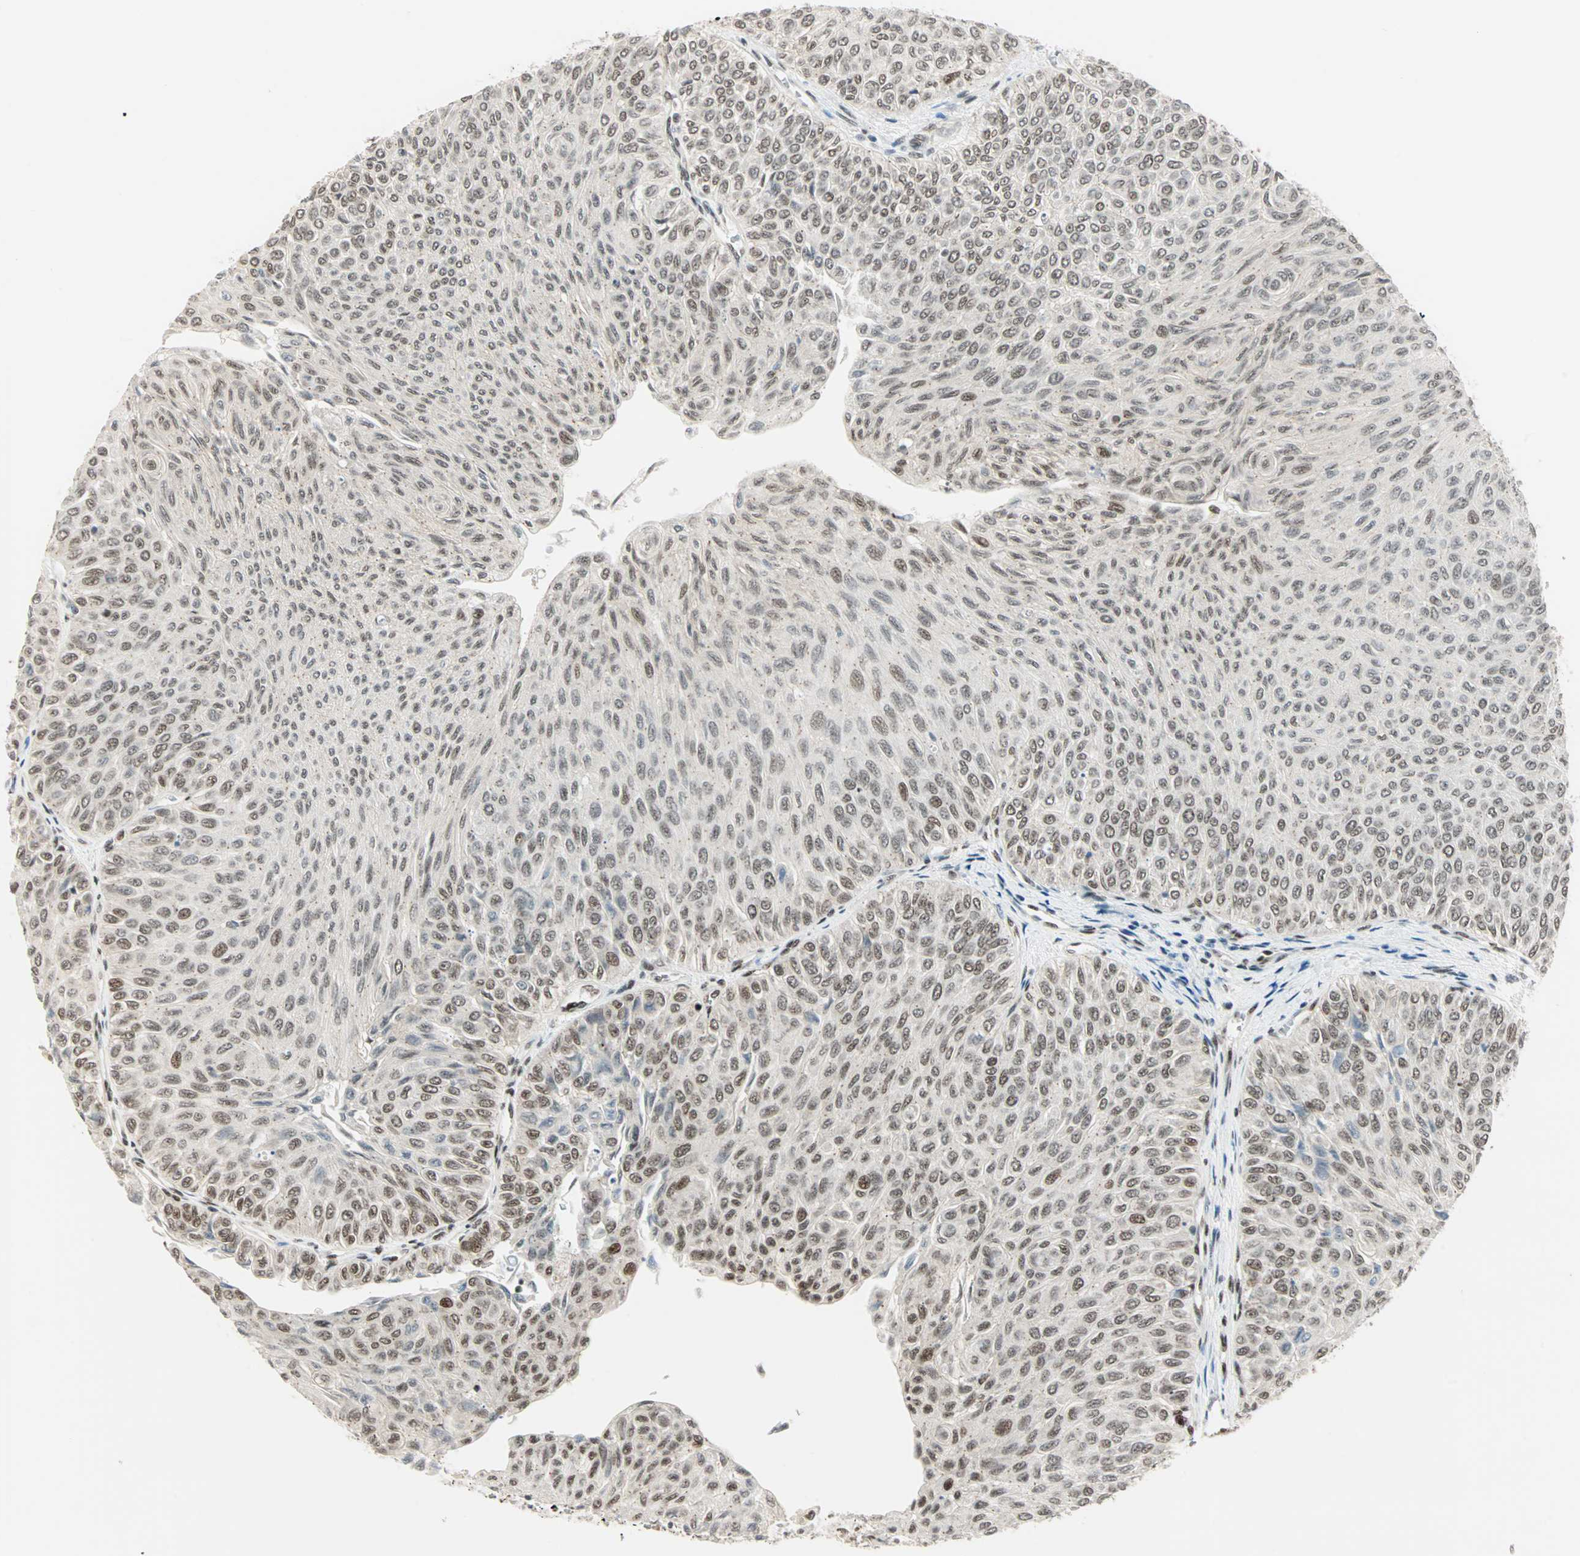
{"staining": {"intensity": "moderate", "quantity": "25%-75%", "location": "nuclear"}, "tissue": "urothelial cancer", "cell_type": "Tumor cells", "image_type": "cancer", "snomed": [{"axis": "morphology", "description": "Urothelial carcinoma, Low grade"}, {"axis": "topography", "description": "Urinary bladder"}], "caption": "The immunohistochemical stain shows moderate nuclear expression in tumor cells of low-grade urothelial carcinoma tissue.", "gene": "BLM", "patient": {"sex": "male", "age": 78}}